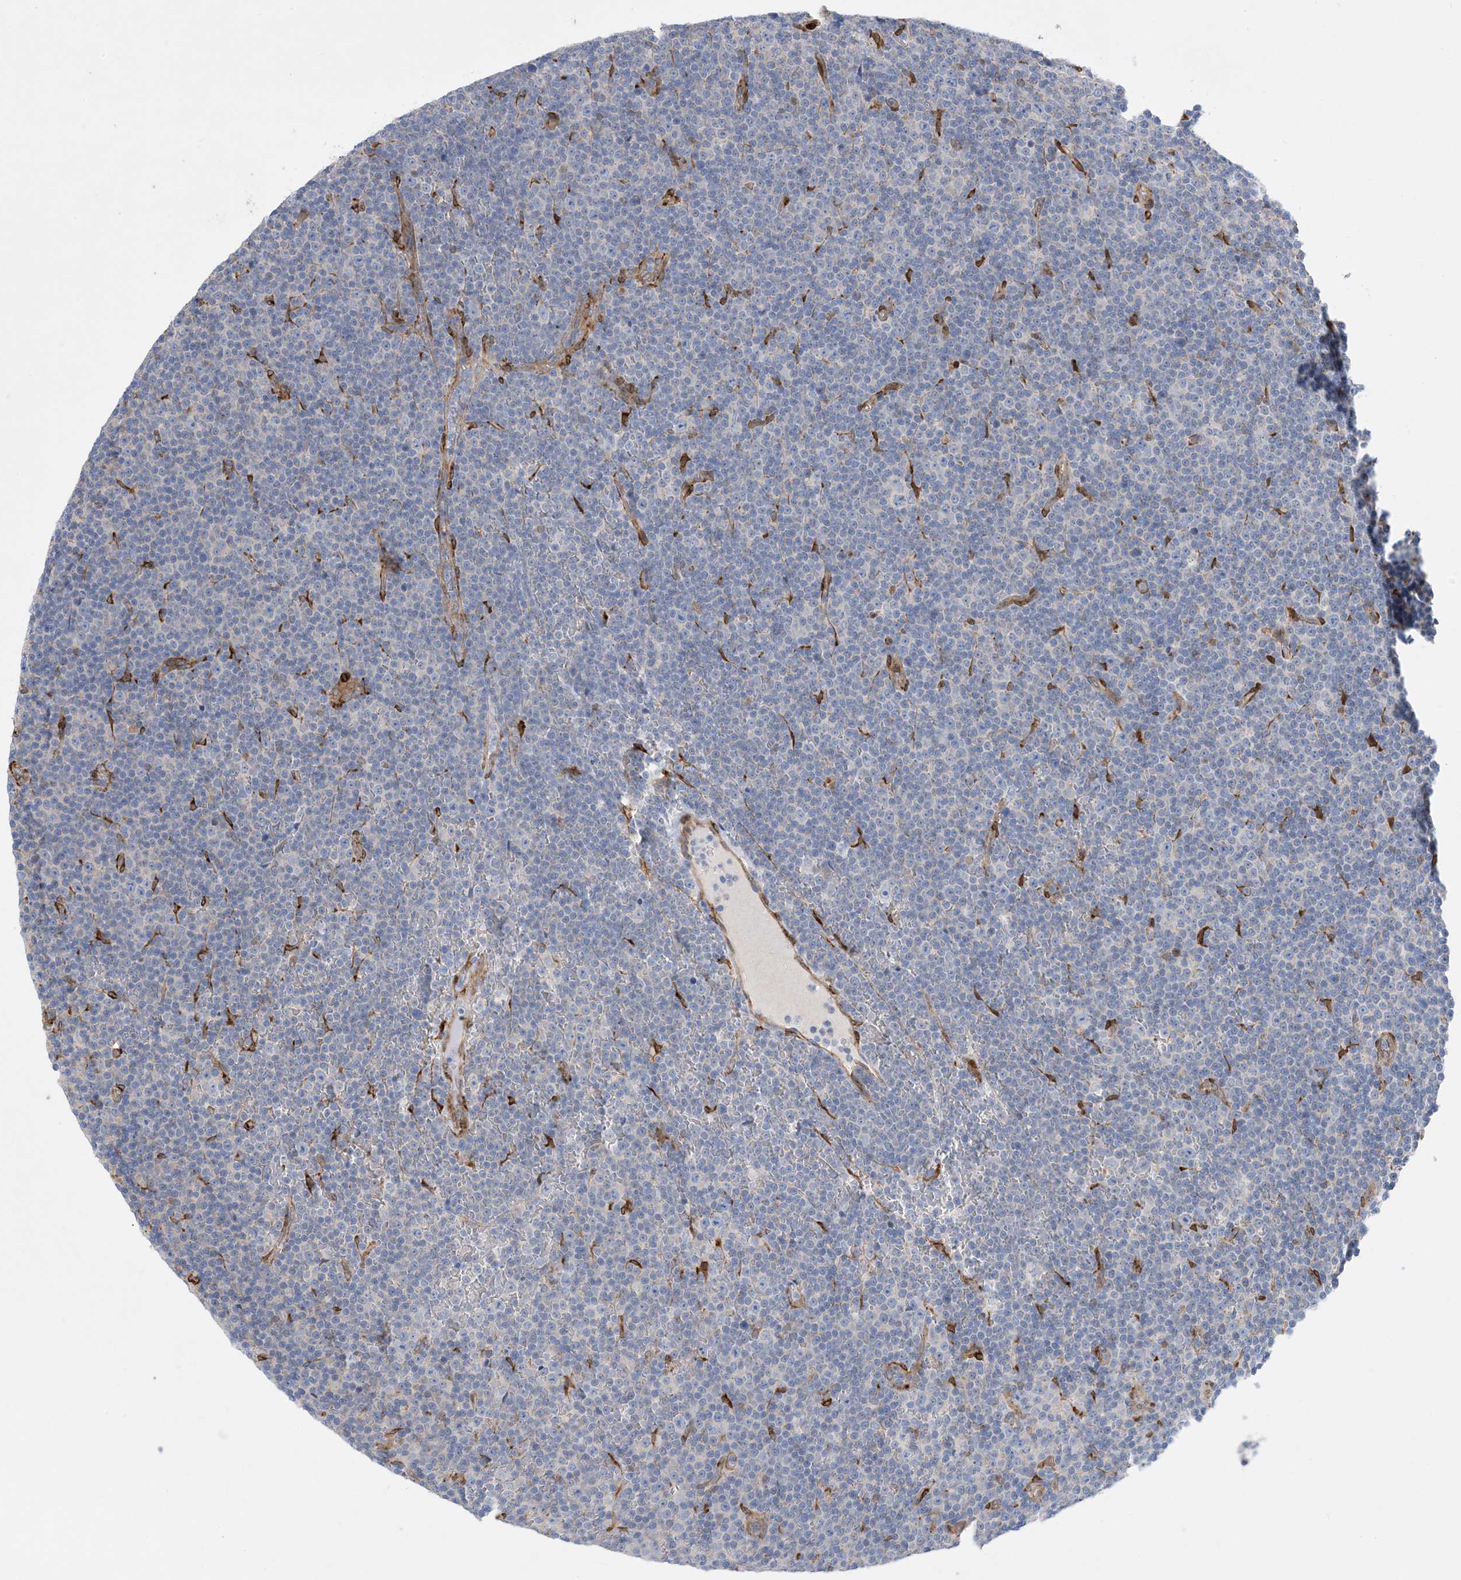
{"staining": {"intensity": "negative", "quantity": "none", "location": "none"}, "tissue": "lymphoma", "cell_type": "Tumor cells", "image_type": "cancer", "snomed": [{"axis": "morphology", "description": "Malignant lymphoma, non-Hodgkin's type, Low grade"}, {"axis": "topography", "description": "Lymph node"}], "caption": "Immunohistochemical staining of malignant lymphoma, non-Hodgkin's type (low-grade) shows no significant positivity in tumor cells.", "gene": "RBMS3", "patient": {"sex": "female", "age": 67}}